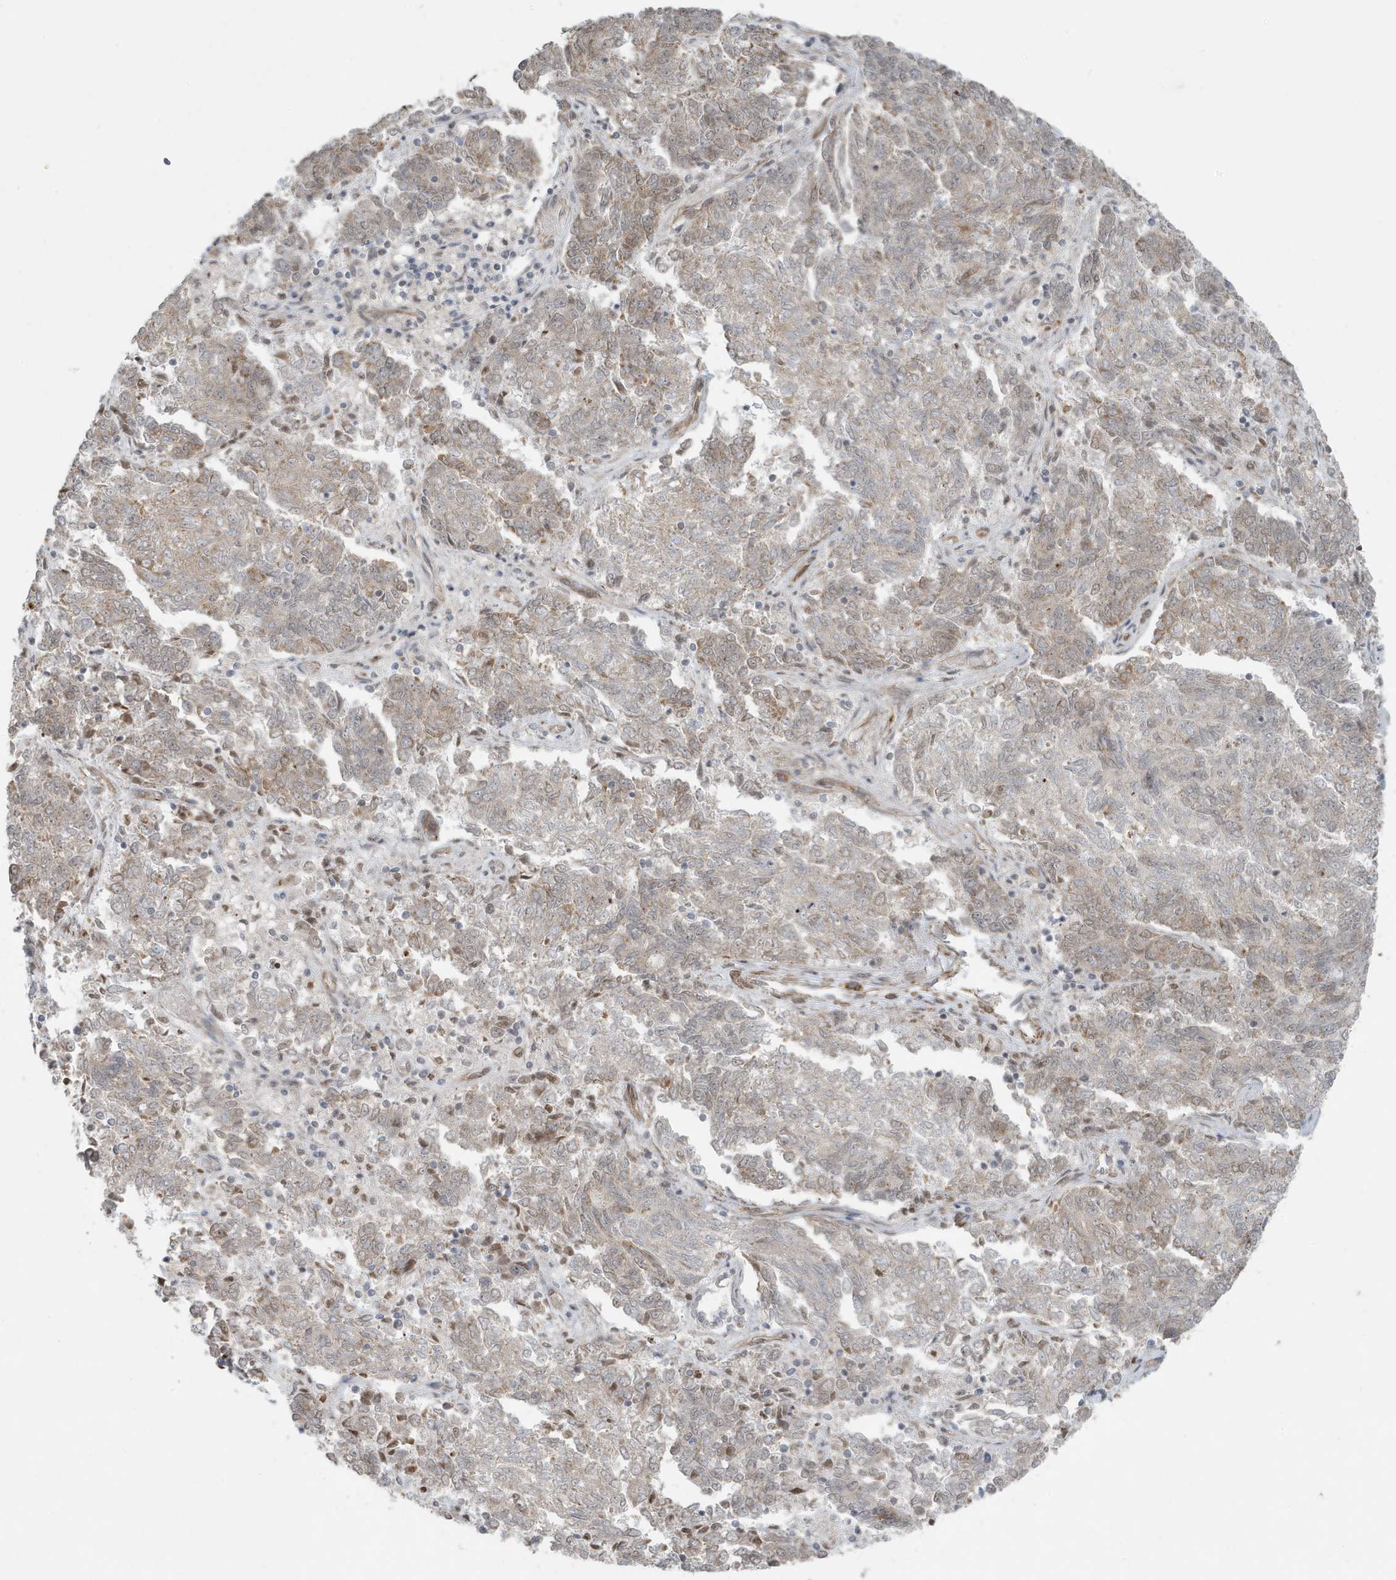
{"staining": {"intensity": "weak", "quantity": "<25%", "location": "cytoplasmic/membranous"}, "tissue": "endometrial cancer", "cell_type": "Tumor cells", "image_type": "cancer", "snomed": [{"axis": "morphology", "description": "Adenocarcinoma, NOS"}, {"axis": "topography", "description": "Endometrium"}], "caption": "An immunohistochemistry image of adenocarcinoma (endometrial) is shown. There is no staining in tumor cells of adenocarcinoma (endometrial). (Brightfield microscopy of DAB immunohistochemistry (IHC) at high magnification).", "gene": "CHCHD4", "patient": {"sex": "female", "age": 80}}